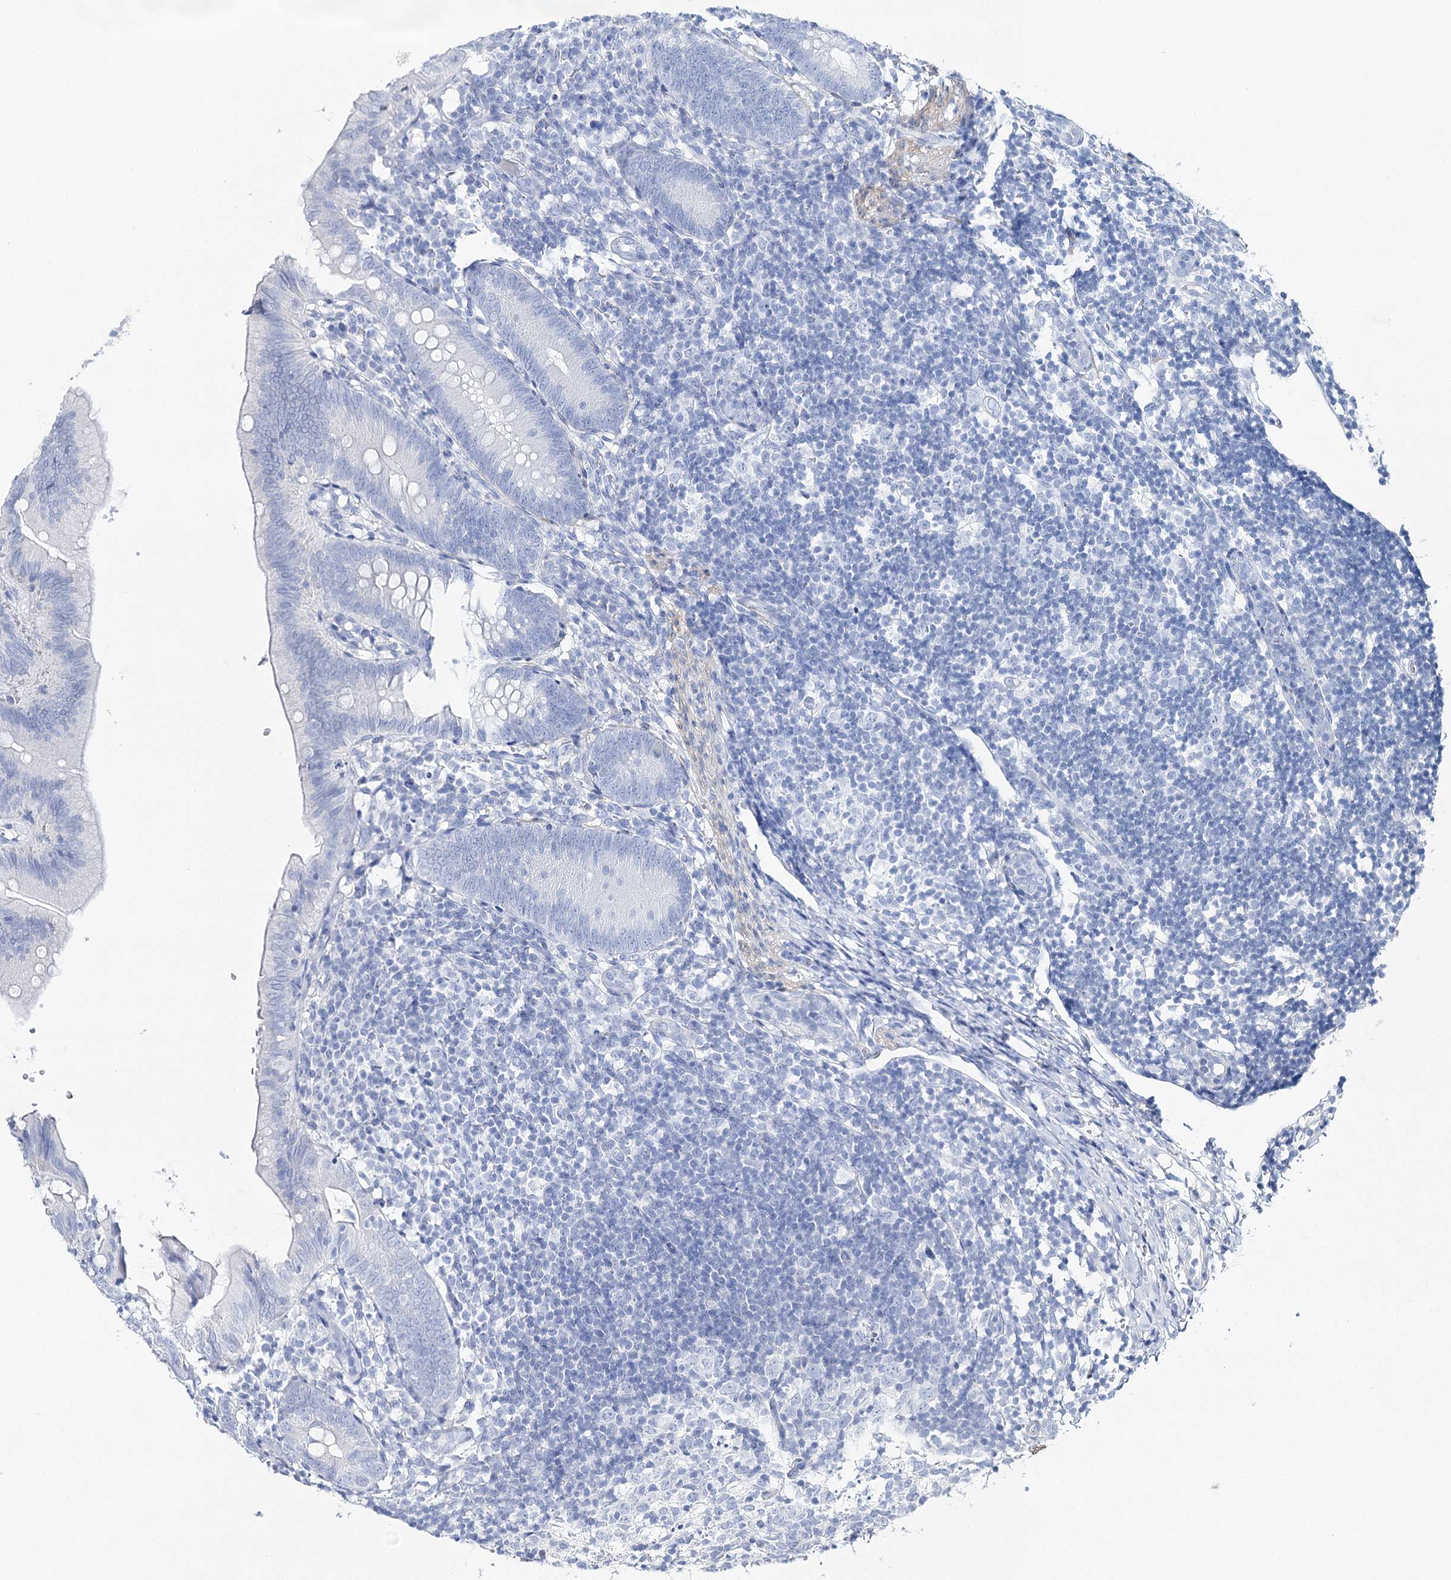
{"staining": {"intensity": "negative", "quantity": "none", "location": "none"}, "tissue": "appendix", "cell_type": "Glandular cells", "image_type": "normal", "snomed": [{"axis": "morphology", "description": "Normal tissue, NOS"}, {"axis": "topography", "description": "Appendix"}], "caption": "Immunohistochemistry micrograph of benign appendix: appendix stained with DAB (3,3'-diaminobenzidine) exhibits no significant protein positivity in glandular cells. Nuclei are stained in blue.", "gene": "CSN3", "patient": {"sex": "male", "age": 1}}